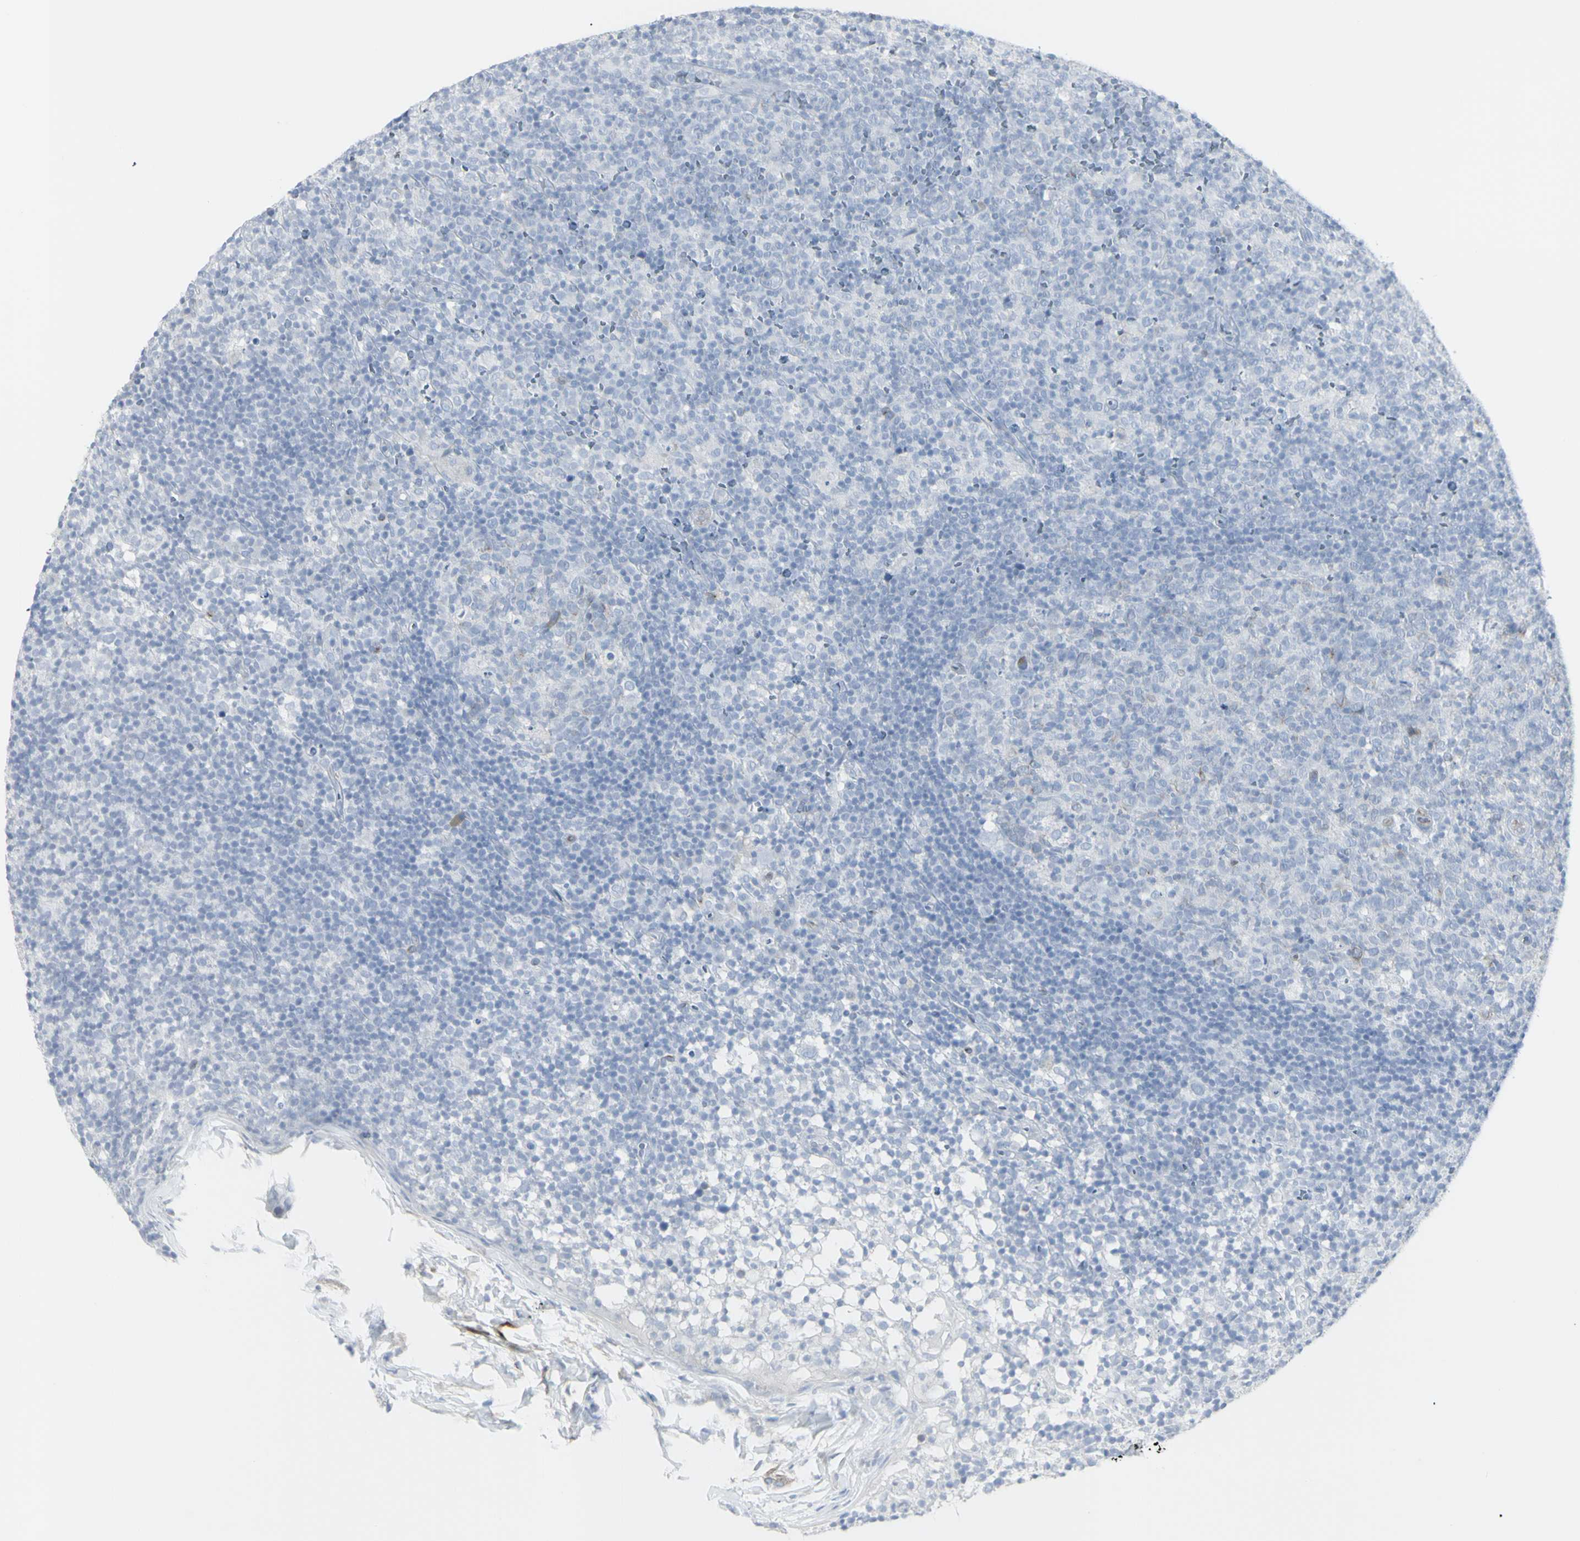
{"staining": {"intensity": "negative", "quantity": "none", "location": "none"}, "tissue": "lymph node", "cell_type": "Germinal center cells", "image_type": "normal", "snomed": [{"axis": "morphology", "description": "Normal tissue, NOS"}, {"axis": "morphology", "description": "Inflammation, NOS"}, {"axis": "topography", "description": "Lymph node"}], "caption": "This is a image of immunohistochemistry staining of unremarkable lymph node, which shows no staining in germinal center cells.", "gene": "ENSG00000198211", "patient": {"sex": "male", "age": 55}}